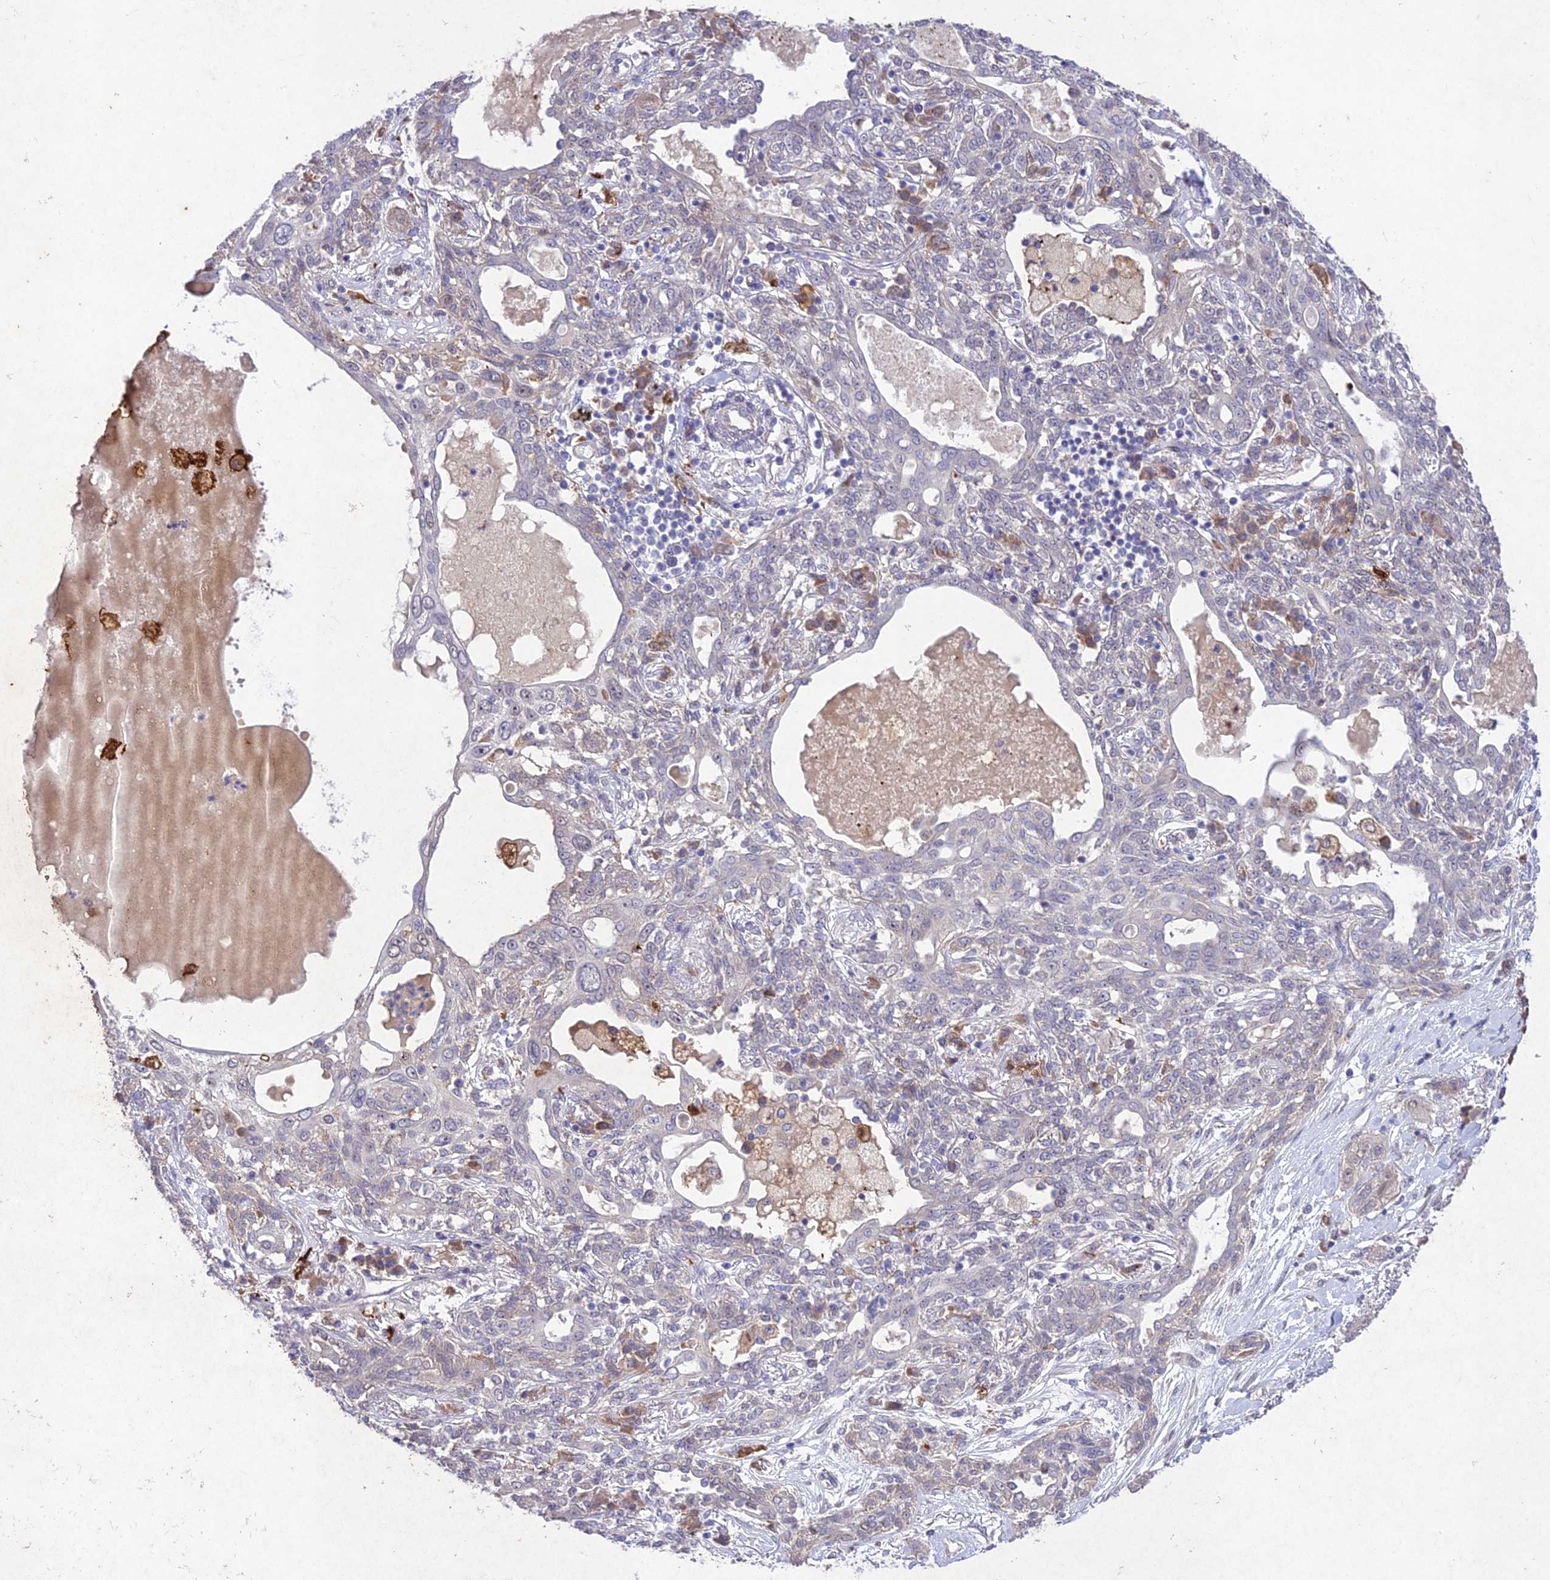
{"staining": {"intensity": "negative", "quantity": "none", "location": "none"}, "tissue": "lung cancer", "cell_type": "Tumor cells", "image_type": "cancer", "snomed": [{"axis": "morphology", "description": "Squamous cell carcinoma, NOS"}, {"axis": "topography", "description": "Lung"}], "caption": "Tumor cells show no significant protein expression in lung cancer (squamous cell carcinoma).", "gene": "ANKRD52", "patient": {"sex": "female", "age": 70}}